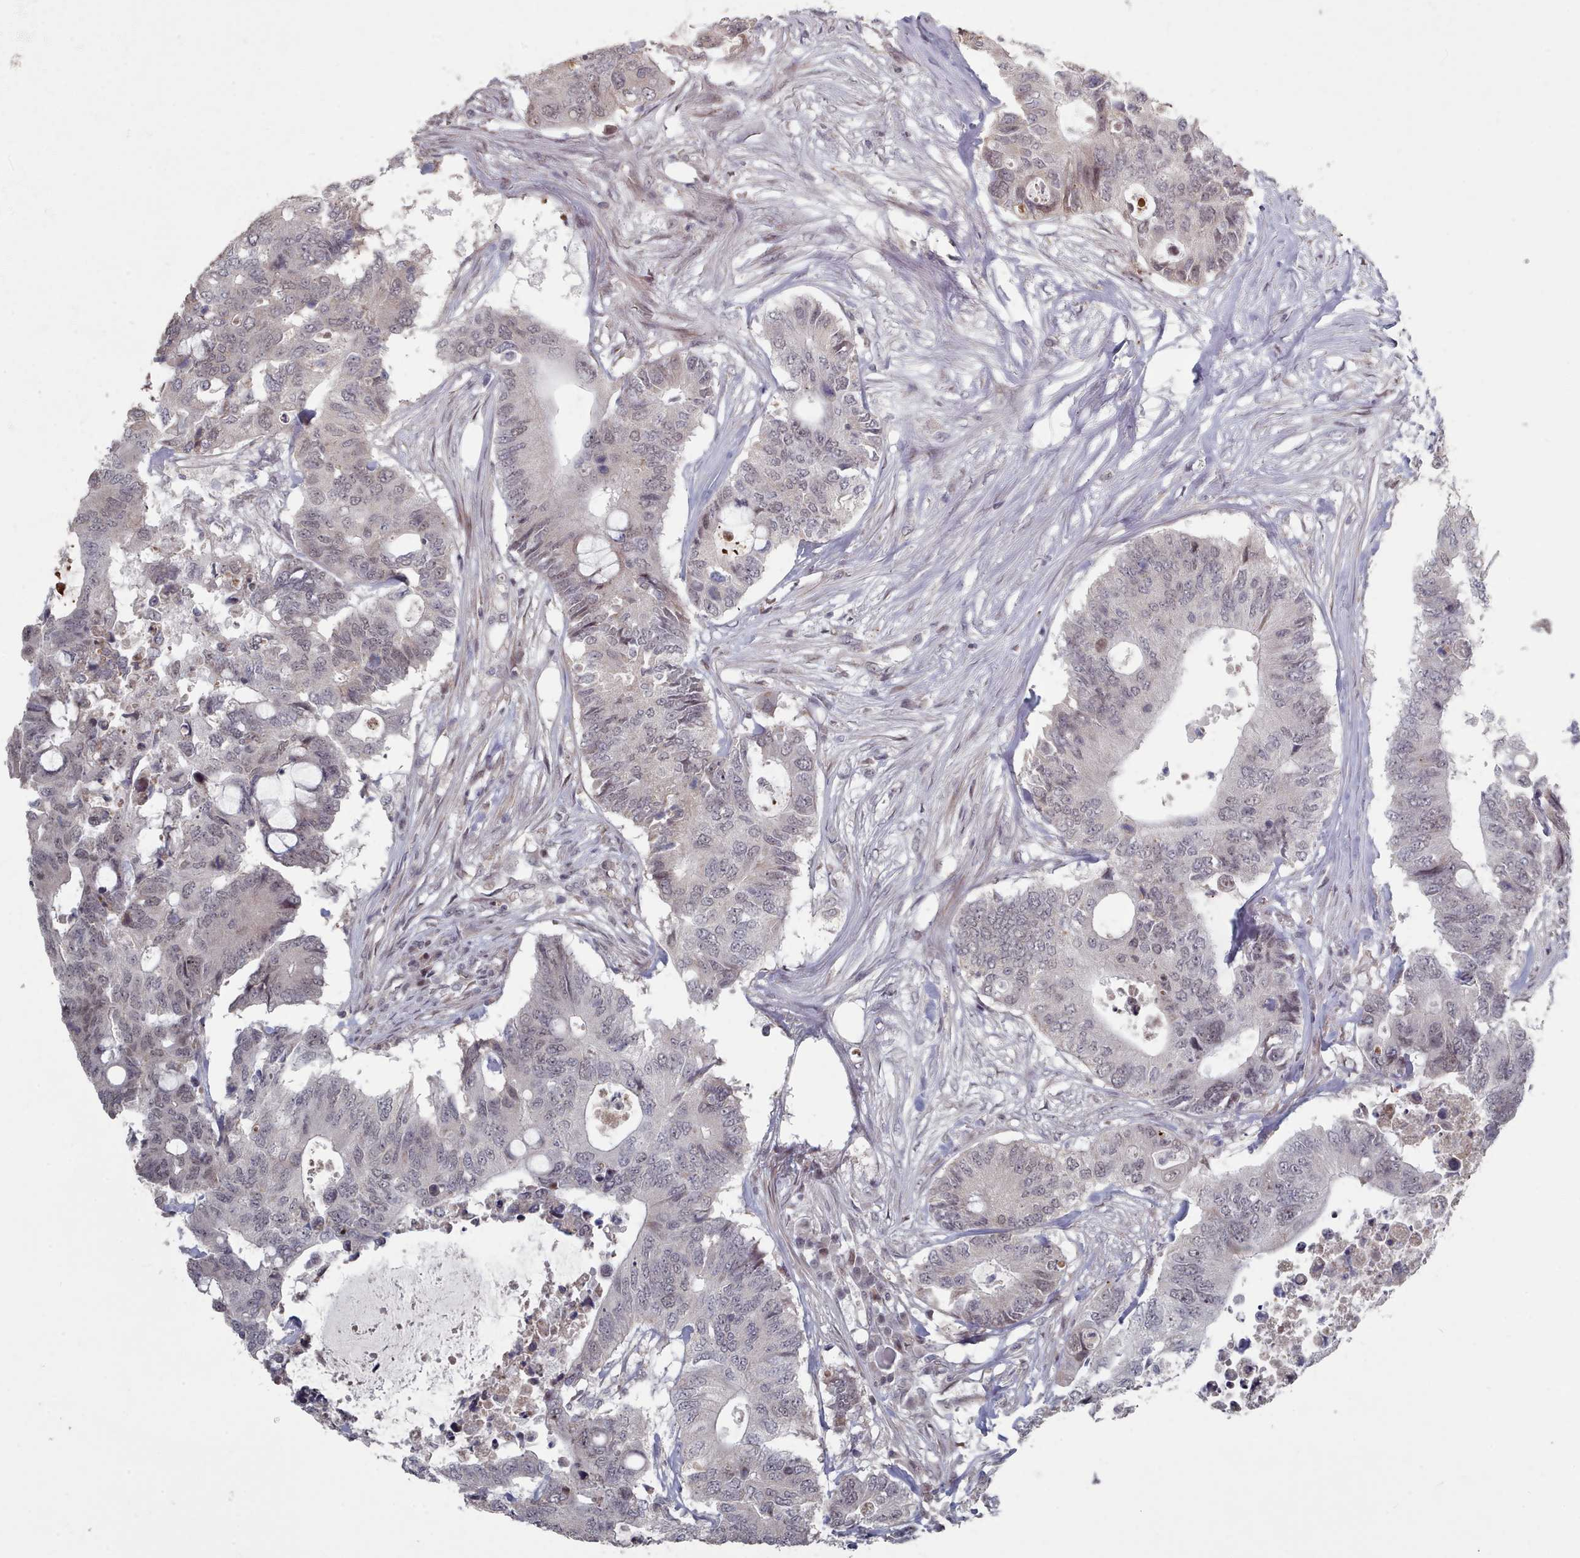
{"staining": {"intensity": "negative", "quantity": "none", "location": "none"}, "tissue": "colorectal cancer", "cell_type": "Tumor cells", "image_type": "cancer", "snomed": [{"axis": "morphology", "description": "Adenocarcinoma, NOS"}, {"axis": "topography", "description": "Colon"}], "caption": "Immunohistochemistry histopathology image of colorectal cancer stained for a protein (brown), which exhibits no staining in tumor cells. The staining is performed using DAB brown chromogen with nuclei counter-stained in using hematoxylin.", "gene": "CPSF4", "patient": {"sex": "male", "age": 71}}